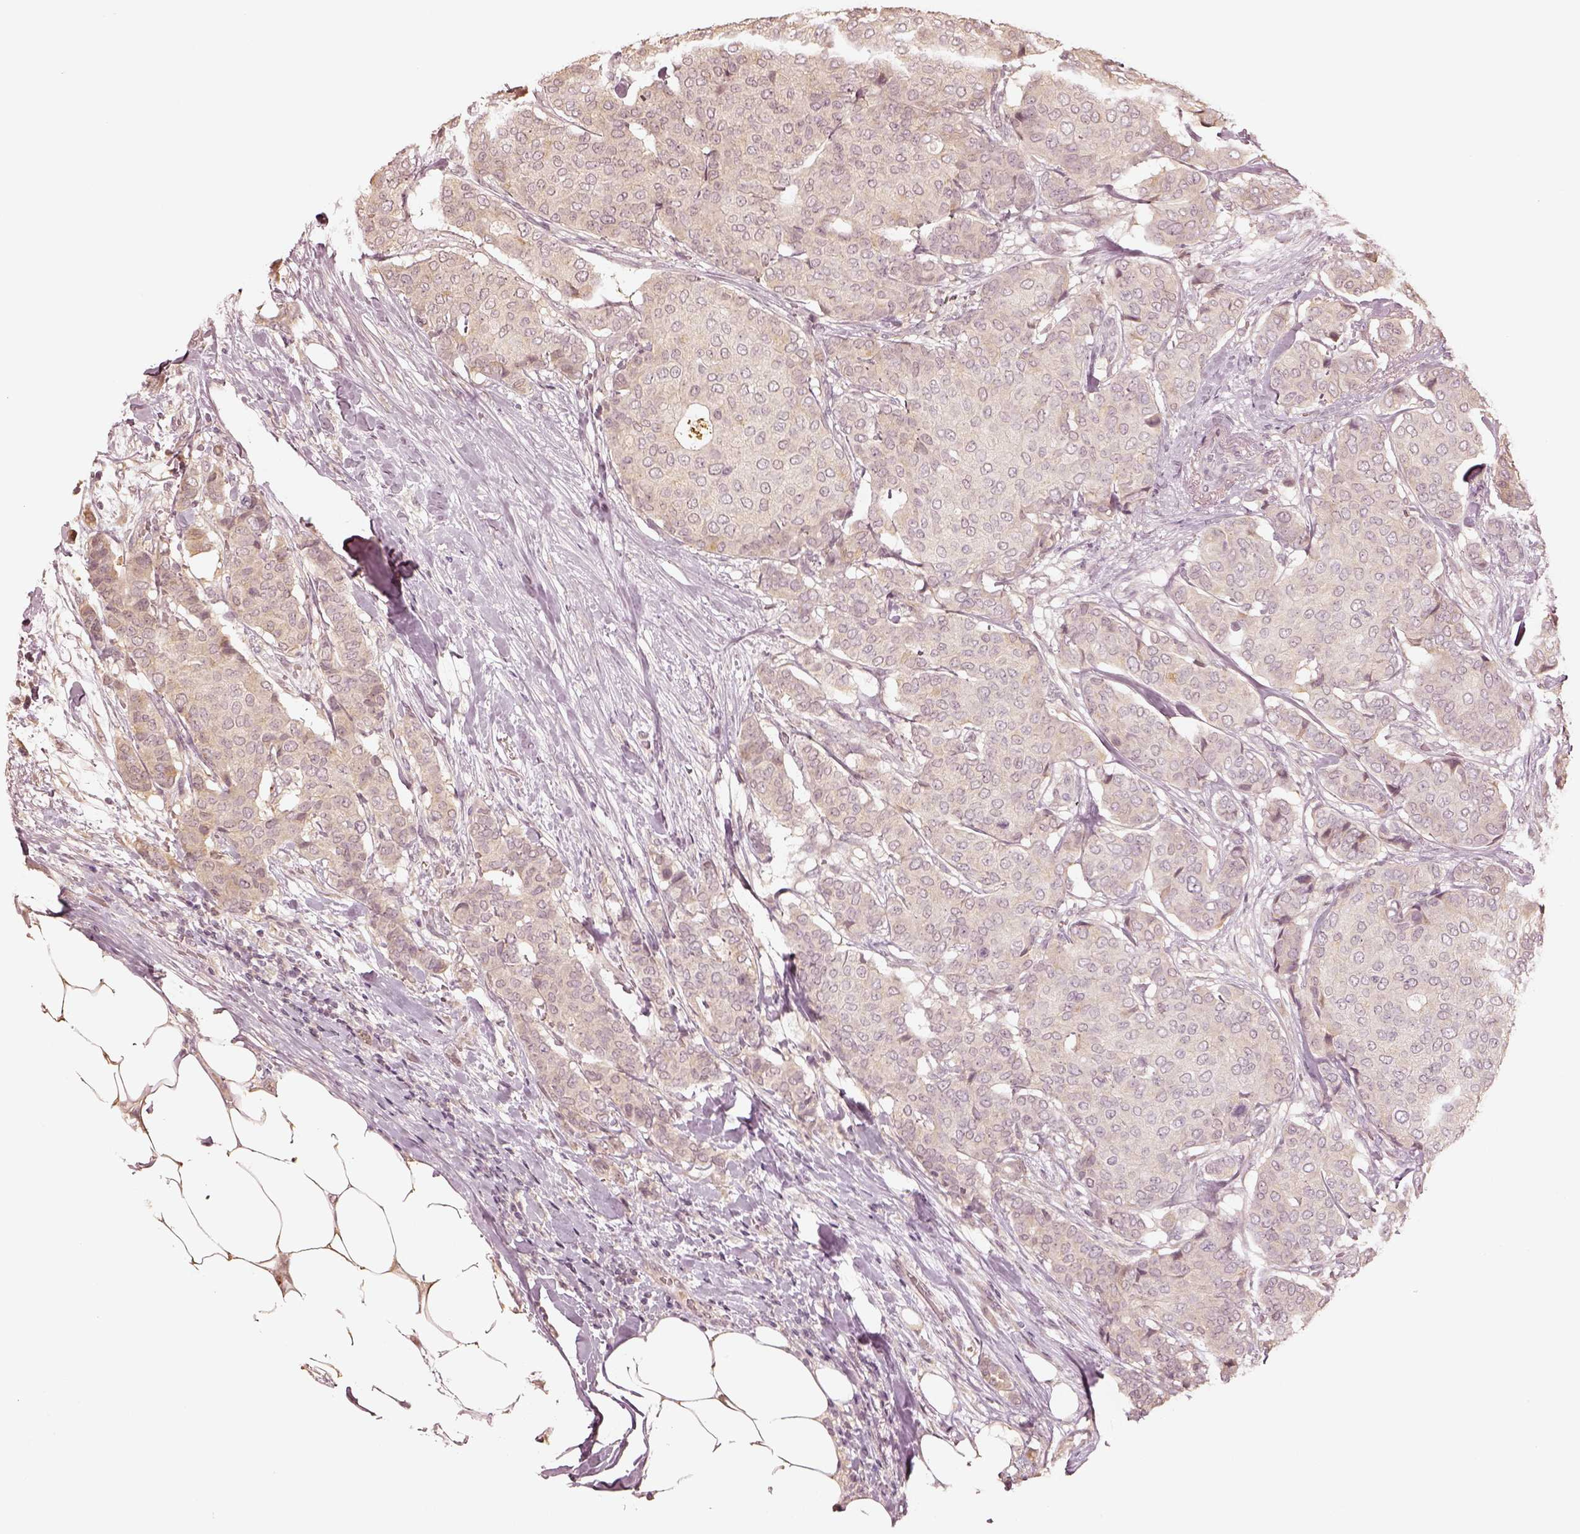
{"staining": {"intensity": "negative", "quantity": "none", "location": "none"}, "tissue": "breast cancer", "cell_type": "Tumor cells", "image_type": "cancer", "snomed": [{"axis": "morphology", "description": "Duct carcinoma"}, {"axis": "topography", "description": "Breast"}], "caption": "Breast cancer was stained to show a protein in brown. There is no significant staining in tumor cells.", "gene": "CRB1", "patient": {"sex": "female", "age": 75}}